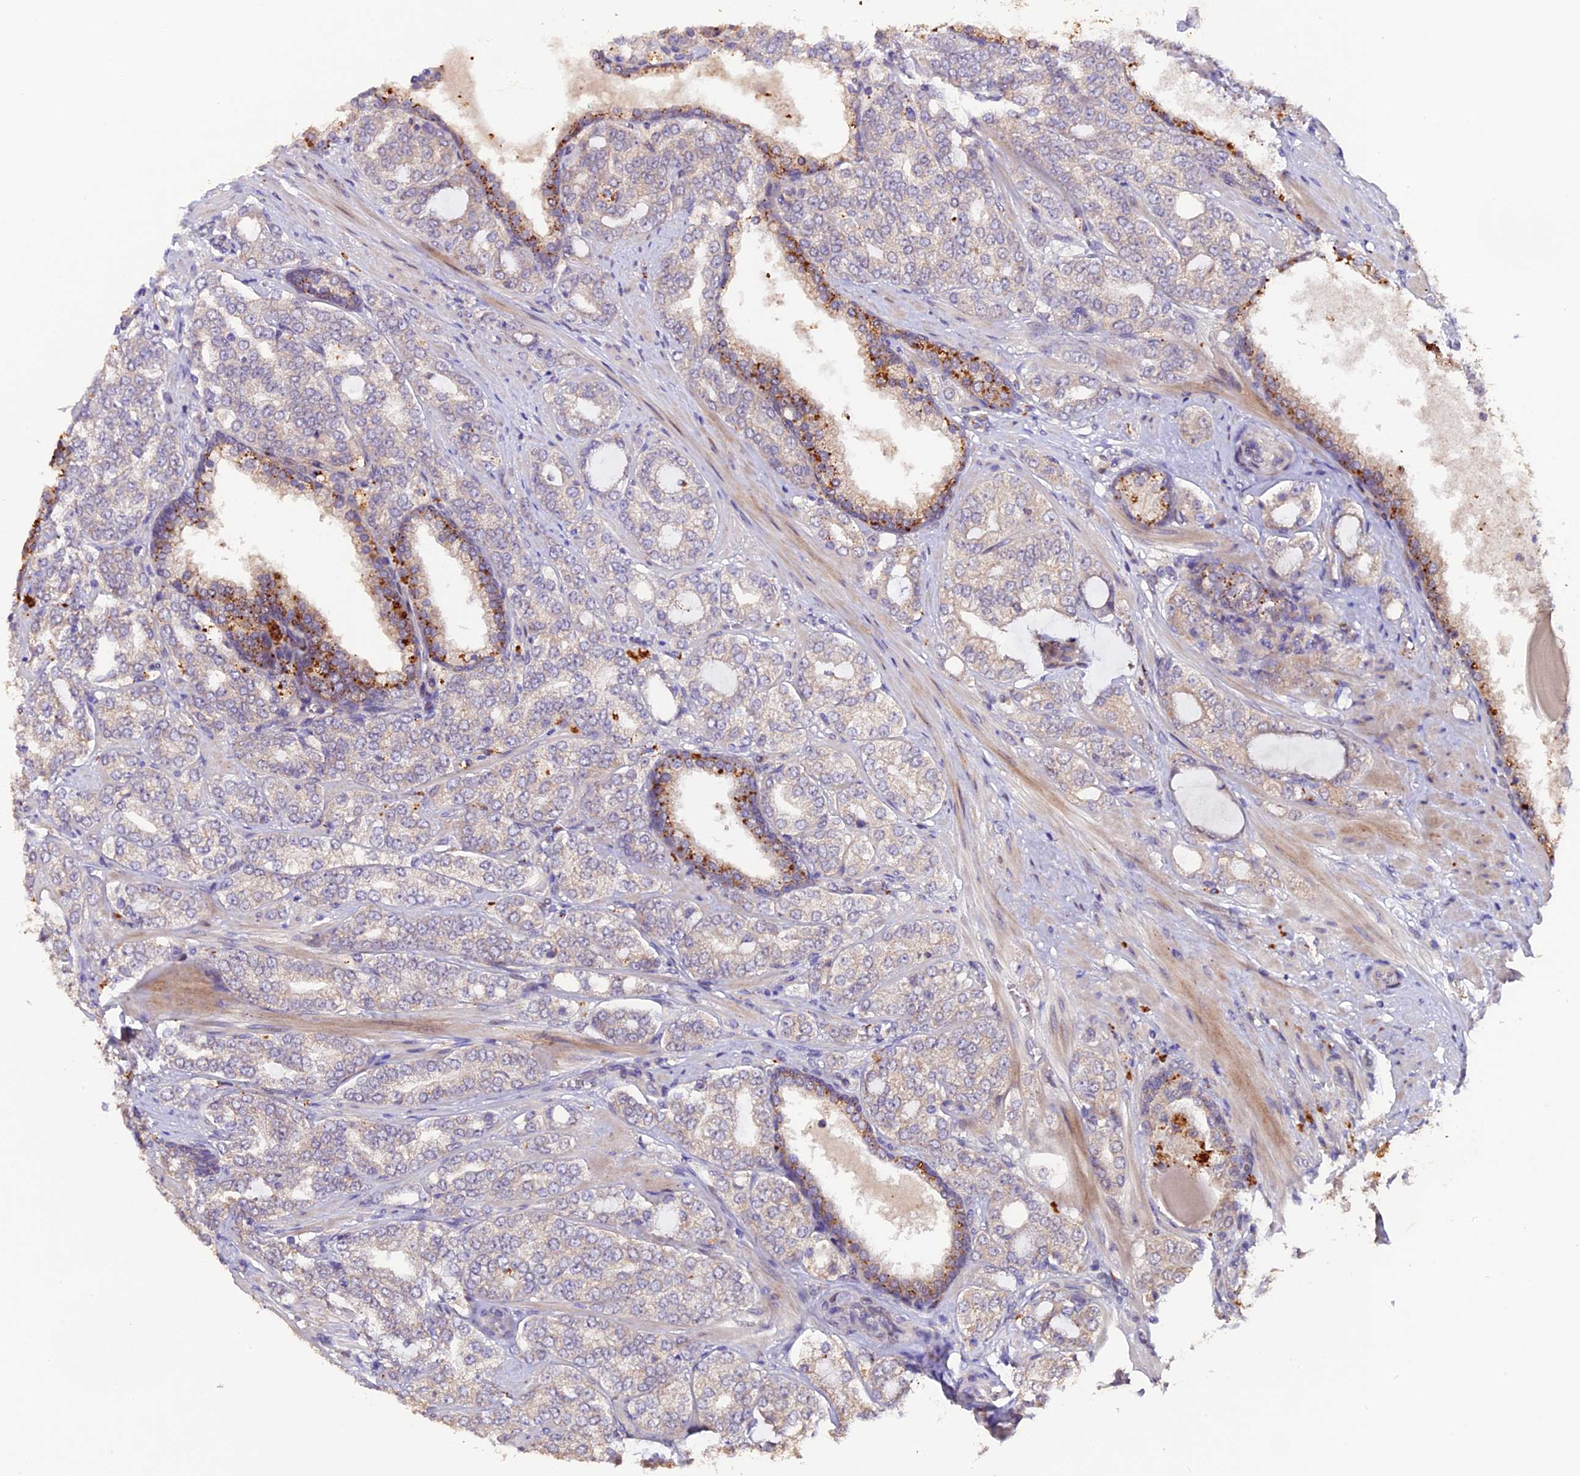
{"staining": {"intensity": "weak", "quantity": "<25%", "location": "cytoplasmic/membranous"}, "tissue": "prostate cancer", "cell_type": "Tumor cells", "image_type": "cancer", "snomed": [{"axis": "morphology", "description": "Adenocarcinoma, High grade"}, {"axis": "topography", "description": "Prostate"}], "caption": "IHC of prostate cancer (adenocarcinoma (high-grade)) displays no expression in tumor cells.", "gene": "NCK2", "patient": {"sex": "male", "age": 64}}